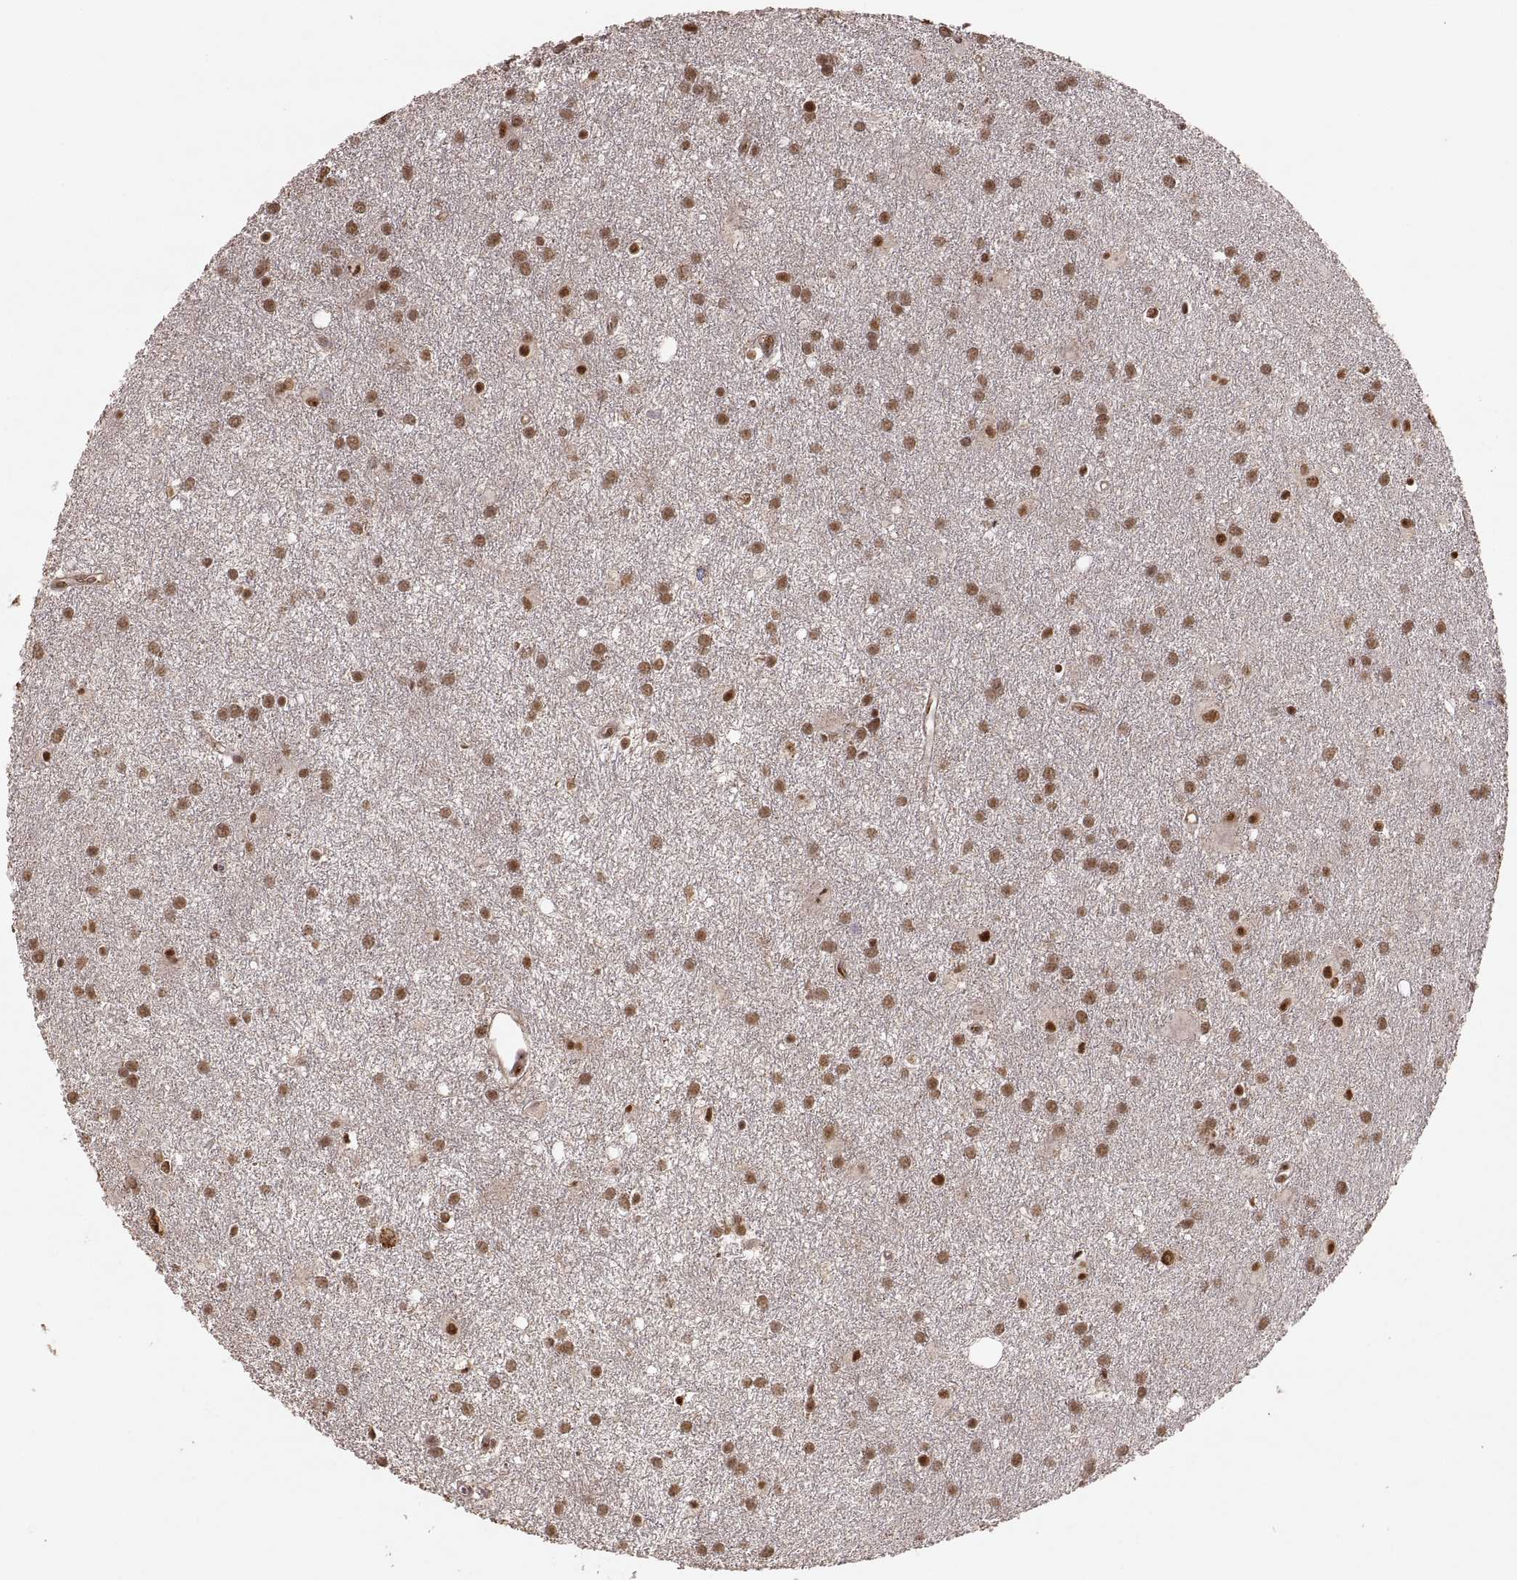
{"staining": {"intensity": "moderate", "quantity": ">75%", "location": "nuclear"}, "tissue": "glioma", "cell_type": "Tumor cells", "image_type": "cancer", "snomed": [{"axis": "morphology", "description": "Glioma, malignant, Low grade"}, {"axis": "topography", "description": "Brain"}], "caption": "Malignant glioma (low-grade) stained with immunohistochemistry exhibits moderate nuclear staining in approximately >75% of tumor cells. The protein is shown in brown color, while the nuclei are stained blue.", "gene": "RFT1", "patient": {"sex": "male", "age": 58}}